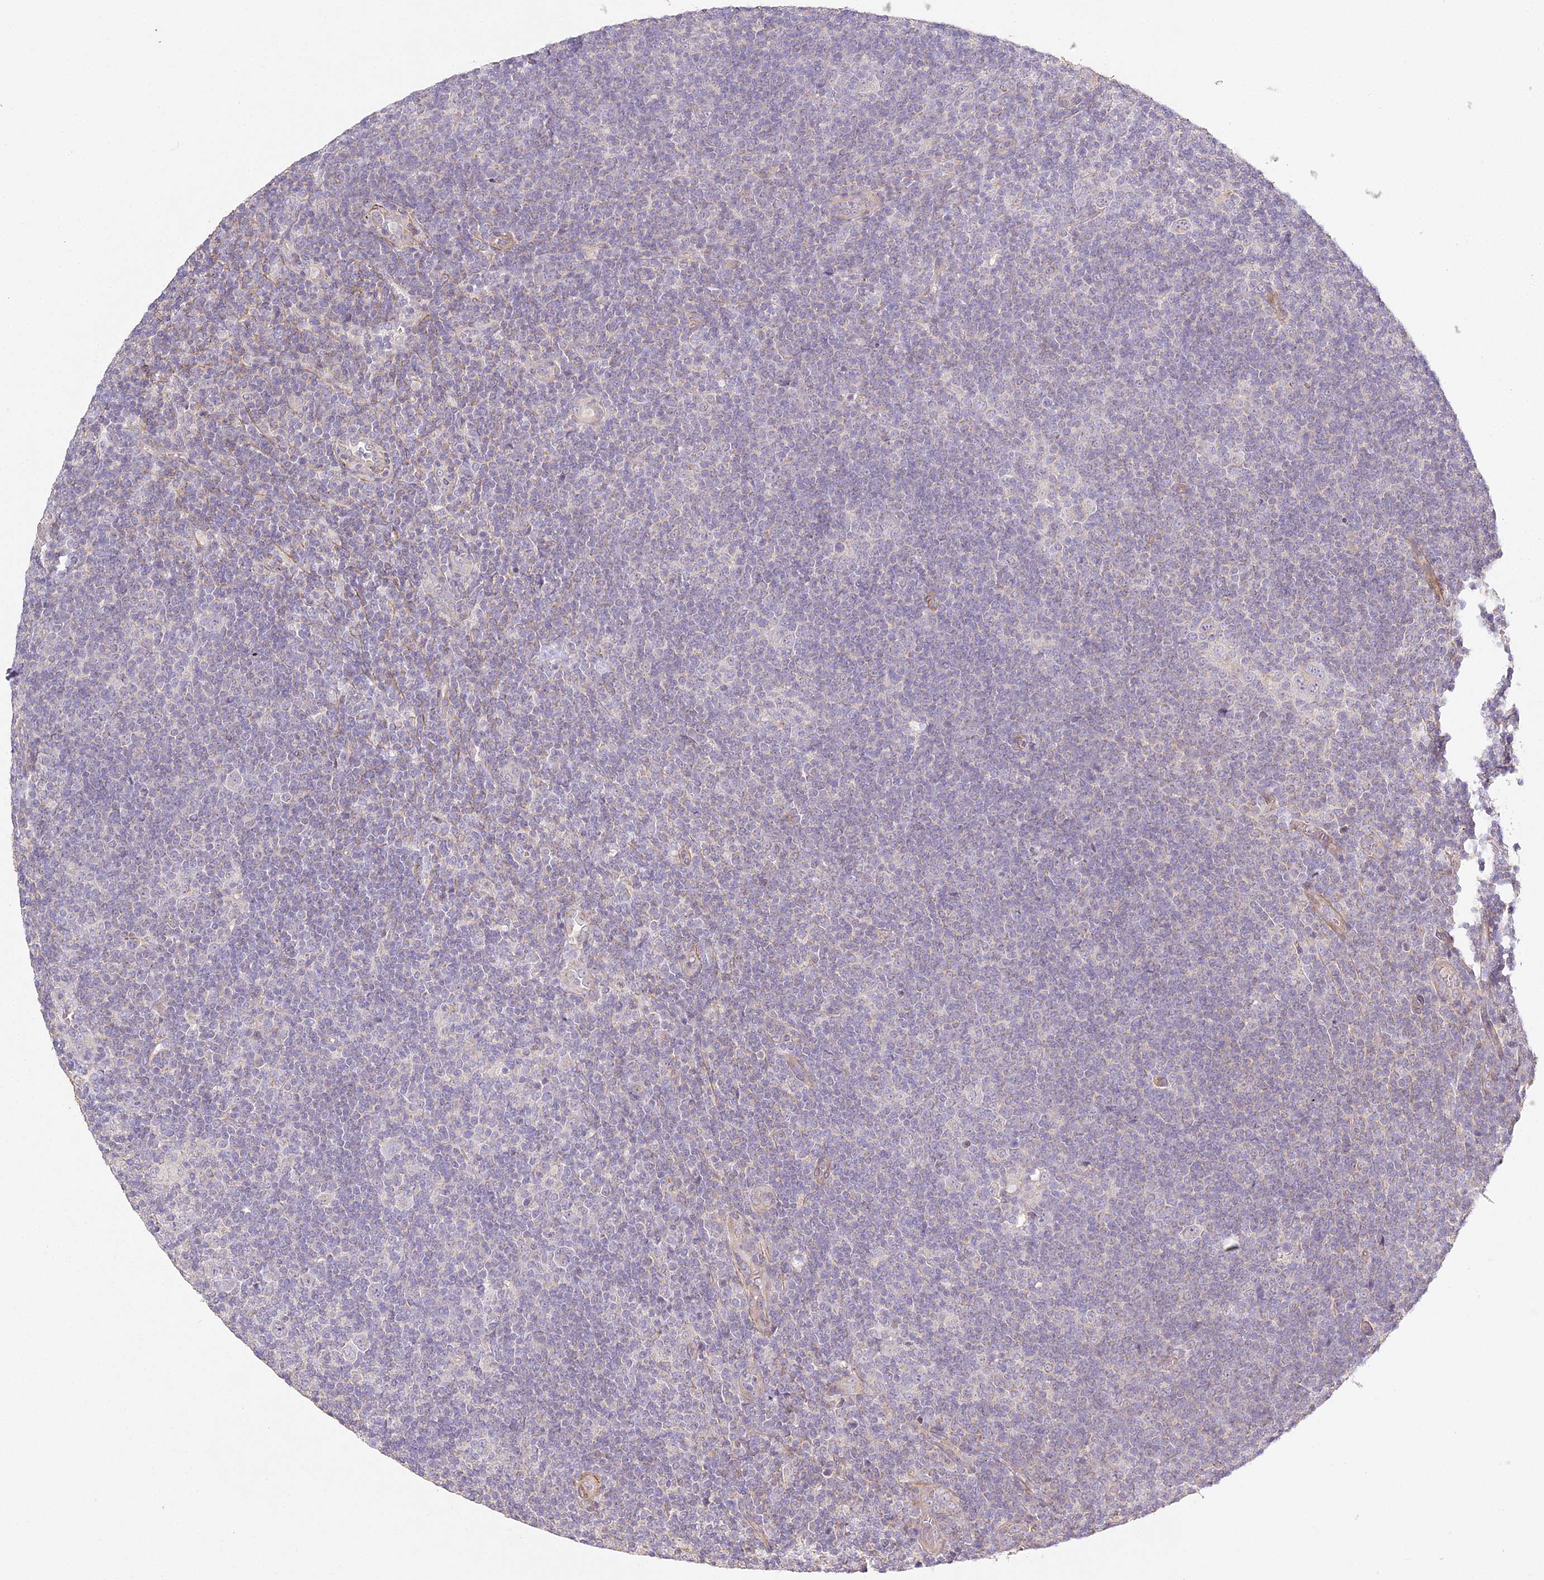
{"staining": {"intensity": "negative", "quantity": "none", "location": "none"}, "tissue": "lymphoma", "cell_type": "Tumor cells", "image_type": "cancer", "snomed": [{"axis": "morphology", "description": "Hodgkin's disease, NOS"}, {"axis": "topography", "description": "Lymph node"}], "caption": "A high-resolution micrograph shows immunohistochemistry (IHC) staining of Hodgkin's disease, which displays no significant expression in tumor cells. The staining is performed using DAB (3,3'-diaminobenzidine) brown chromogen with nuclei counter-stained in using hematoxylin.", "gene": "MED28", "patient": {"sex": "female", "age": 57}}